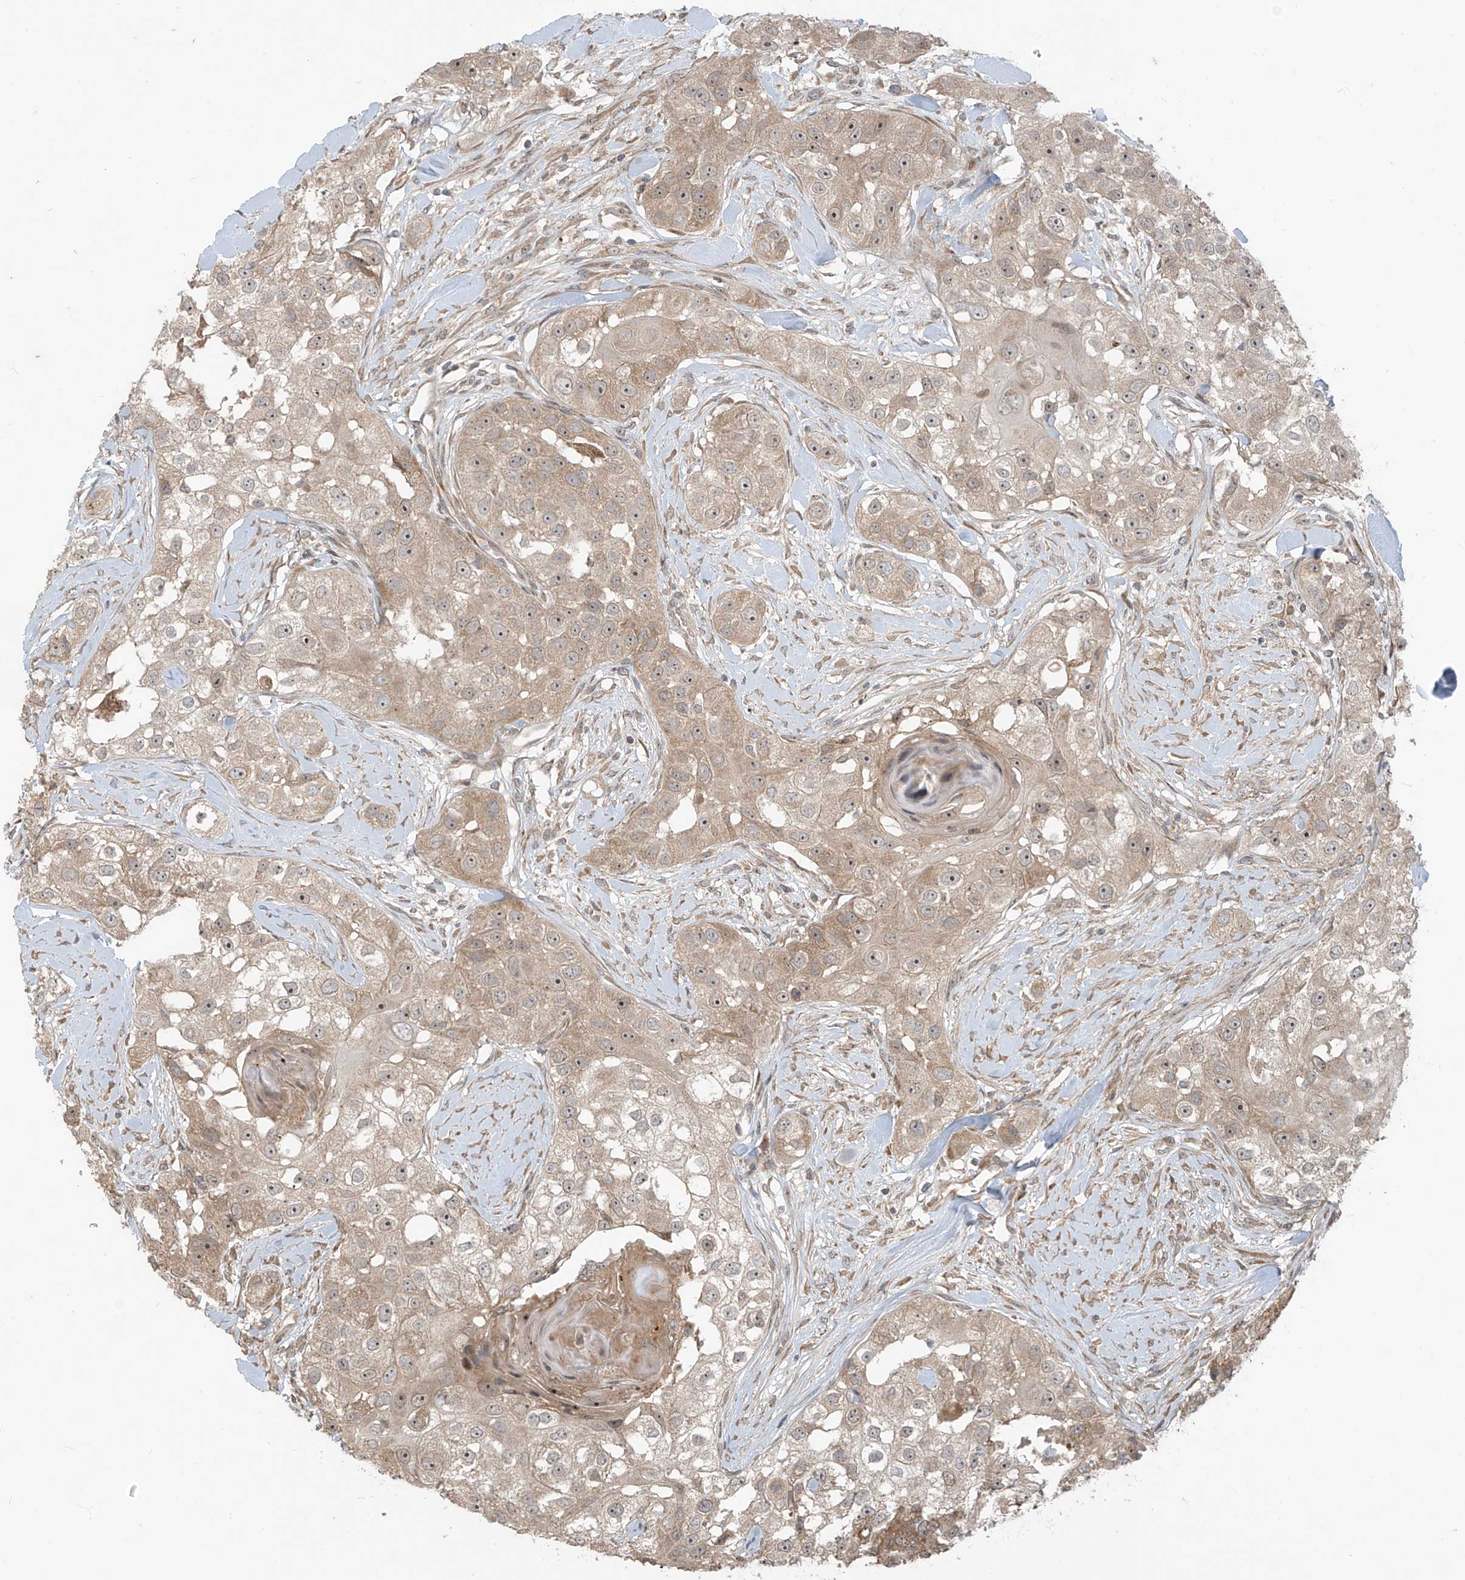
{"staining": {"intensity": "moderate", "quantity": ">75%", "location": "cytoplasmic/membranous,nuclear"}, "tissue": "head and neck cancer", "cell_type": "Tumor cells", "image_type": "cancer", "snomed": [{"axis": "morphology", "description": "Normal tissue, NOS"}, {"axis": "morphology", "description": "Squamous cell carcinoma, NOS"}, {"axis": "topography", "description": "Skeletal muscle"}, {"axis": "topography", "description": "Head-Neck"}], "caption": "There is medium levels of moderate cytoplasmic/membranous and nuclear expression in tumor cells of head and neck cancer, as demonstrated by immunohistochemical staining (brown color).", "gene": "KATNIP", "patient": {"sex": "male", "age": 51}}